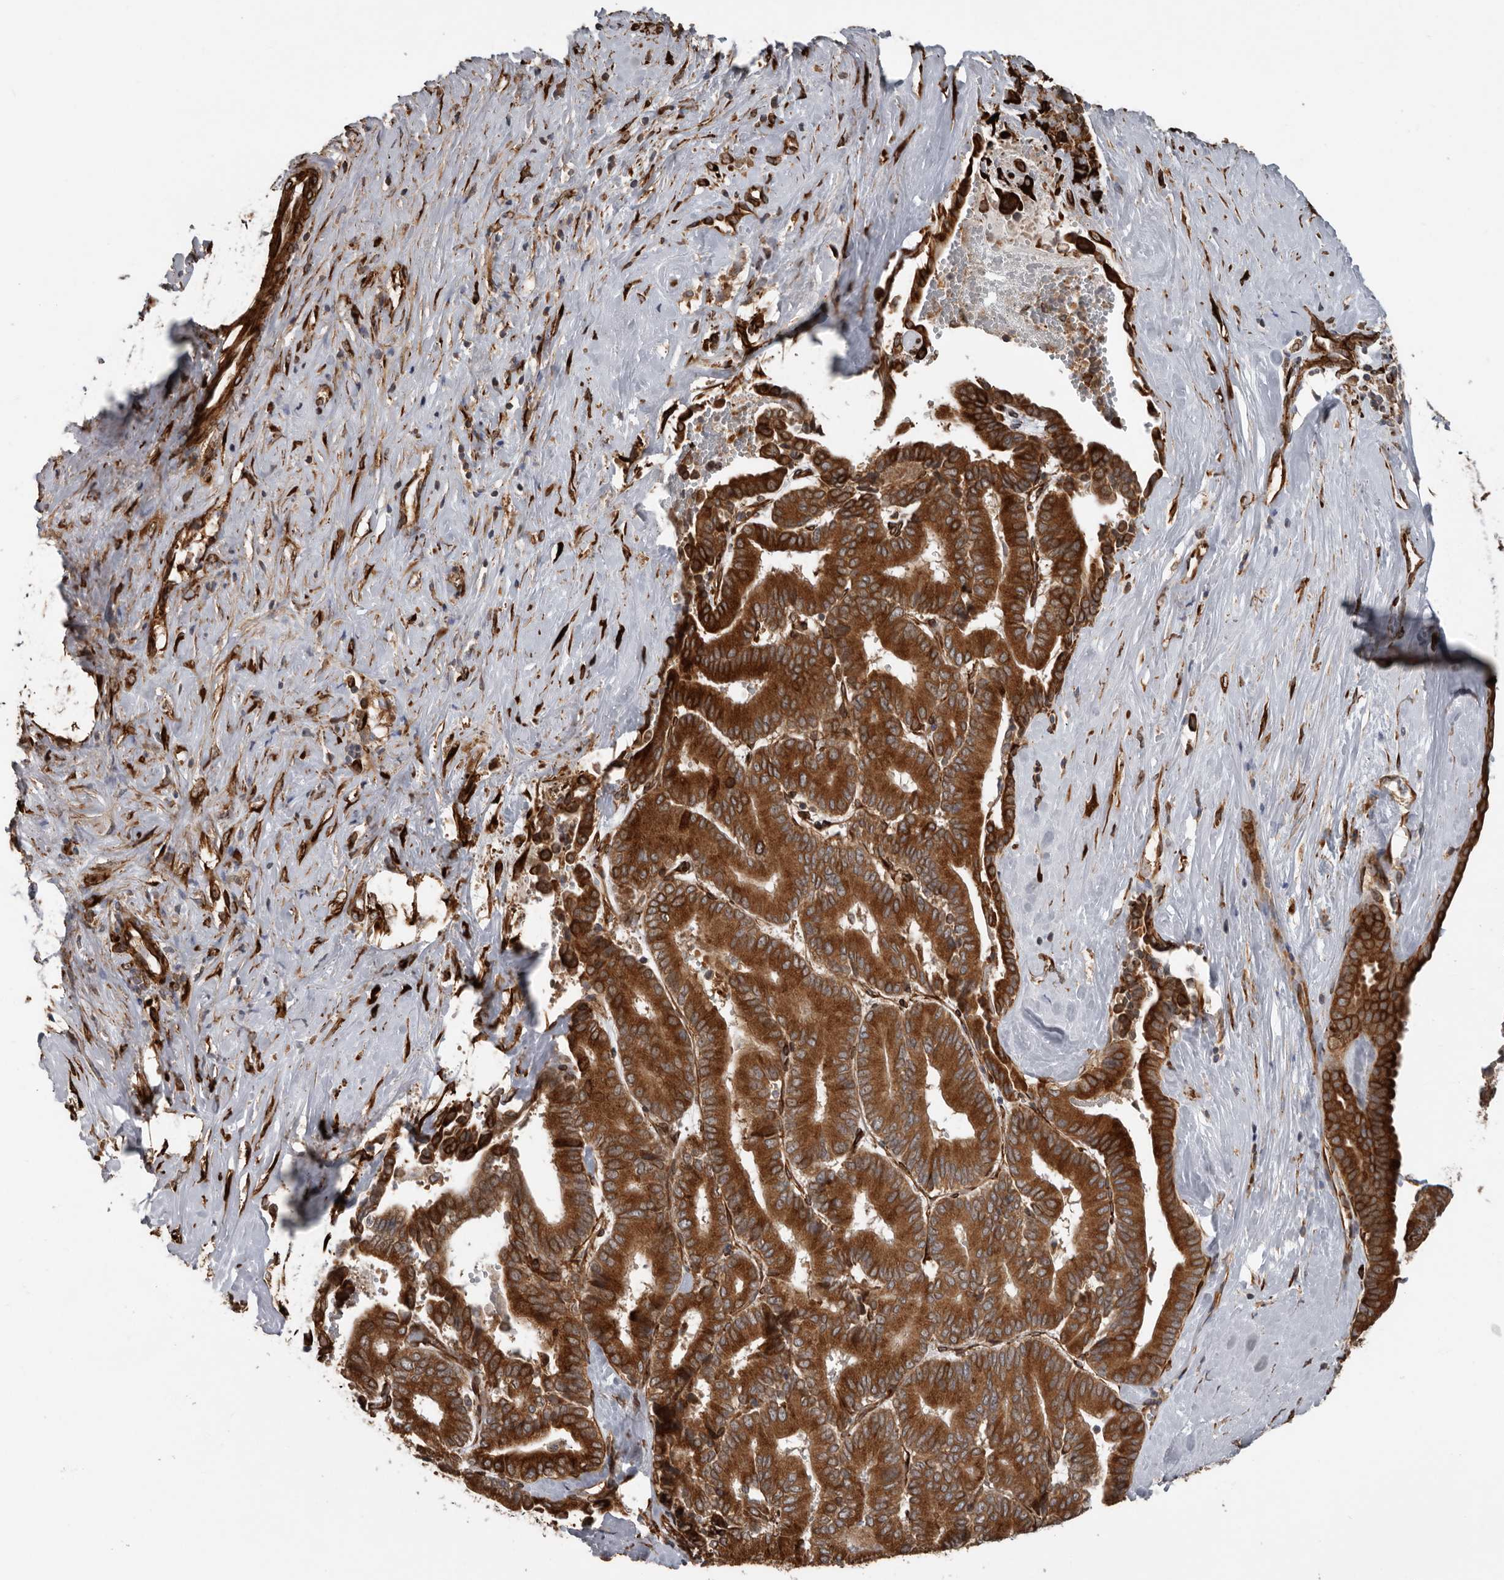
{"staining": {"intensity": "strong", "quantity": ">75%", "location": "cytoplasmic/membranous"}, "tissue": "liver cancer", "cell_type": "Tumor cells", "image_type": "cancer", "snomed": [{"axis": "morphology", "description": "Cholangiocarcinoma"}, {"axis": "topography", "description": "Liver"}], "caption": "This image reveals immunohistochemistry staining of liver cancer (cholangiocarcinoma), with high strong cytoplasmic/membranous staining in approximately >75% of tumor cells.", "gene": "CEP350", "patient": {"sex": "female", "age": 75}}